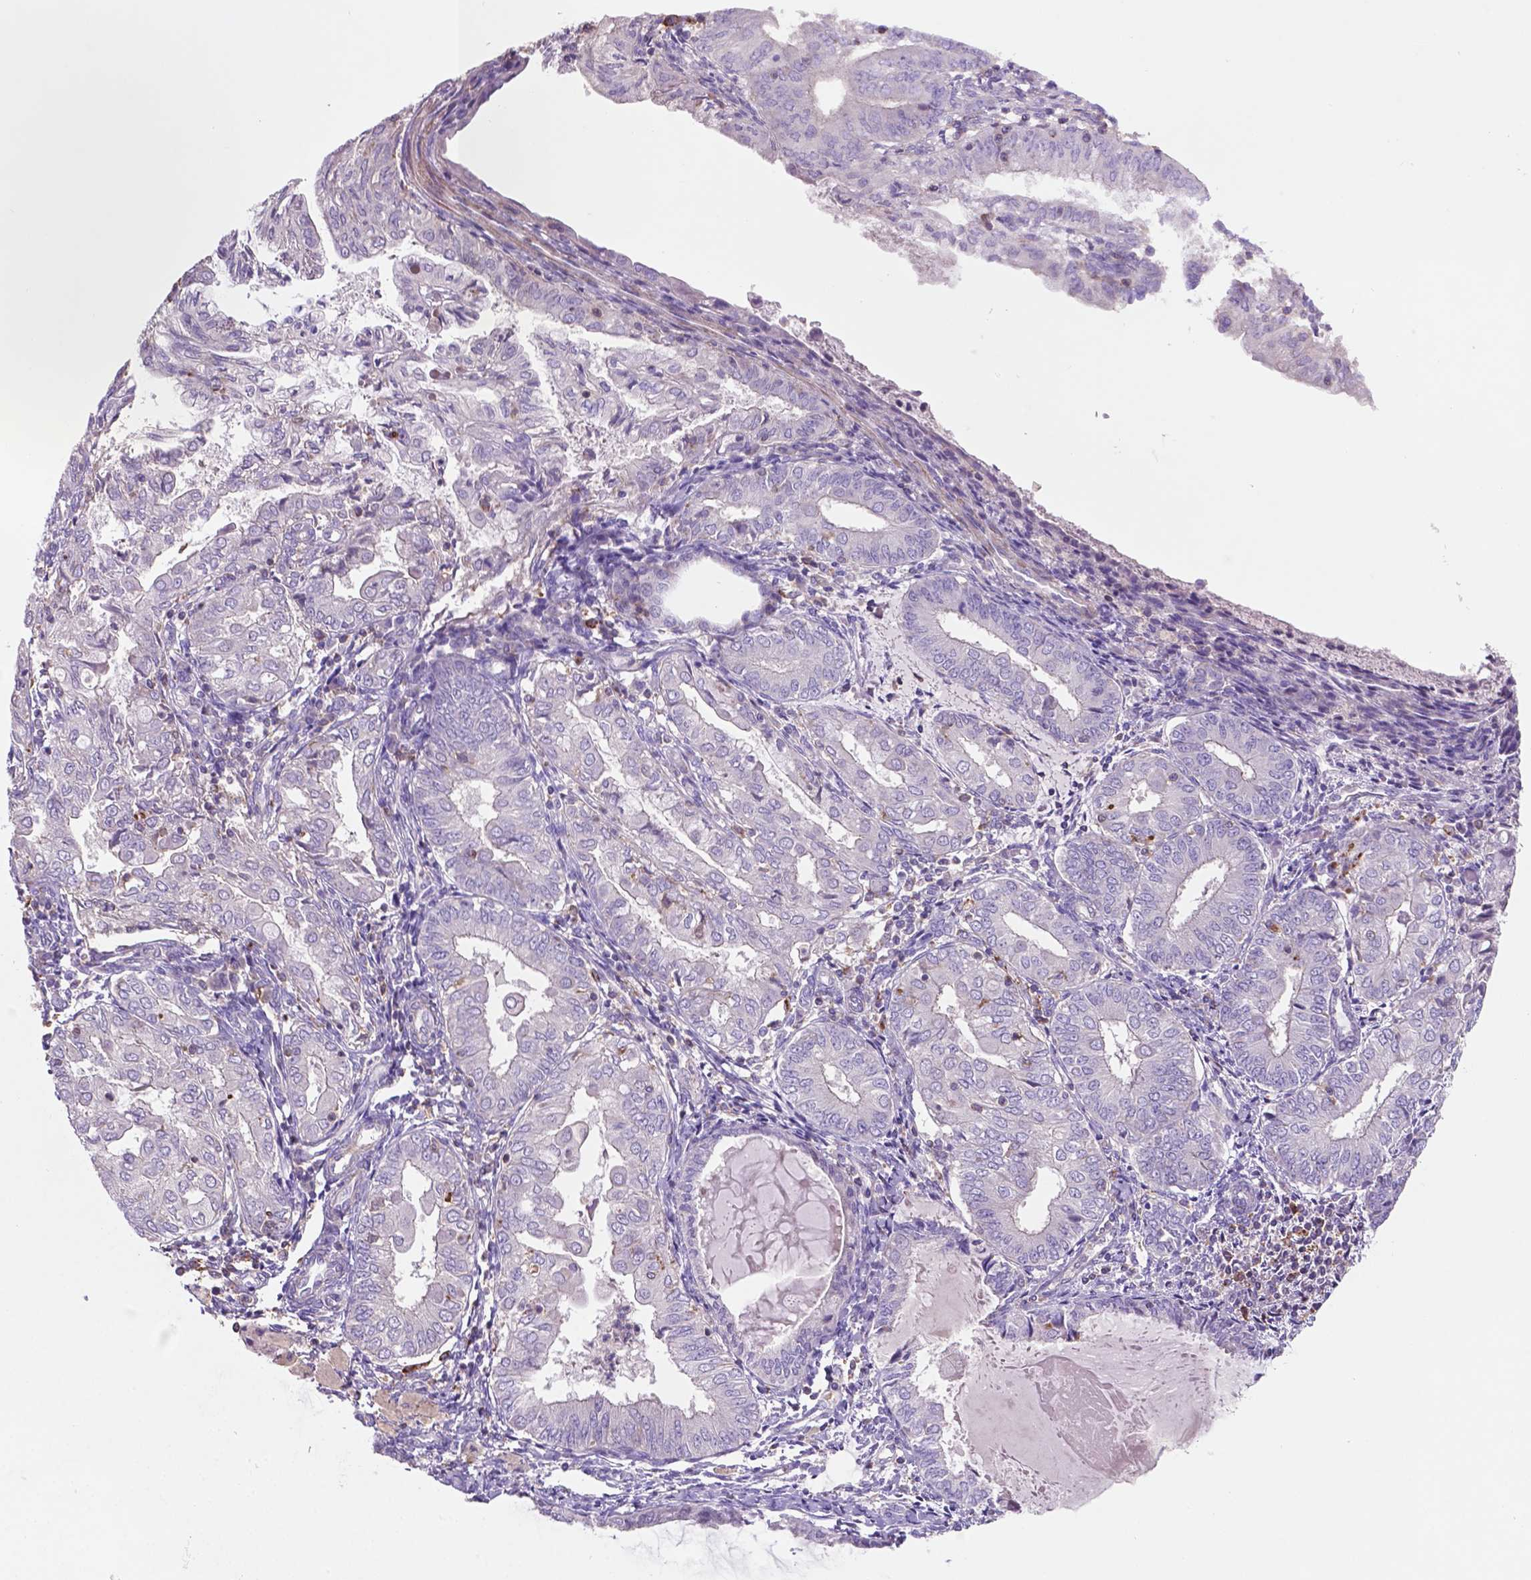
{"staining": {"intensity": "negative", "quantity": "none", "location": "none"}, "tissue": "endometrial cancer", "cell_type": "Tumor cells", "image_type": "cancer", "snomed": [{"axis": "morphology", "description": "Adenocarcinoma, NOS"}, {"axis": "topography", "description": "Endometrium"}], "caption": "The IHC photomicrograph has no significant staining in tumor cells of endometrial cancer (adenocarcinoma) tissue. (Brightfield microscopy of DAB IHC at high magnification).", "gene": "BMP4", "patient": {"sex": "female", "age": 68}}